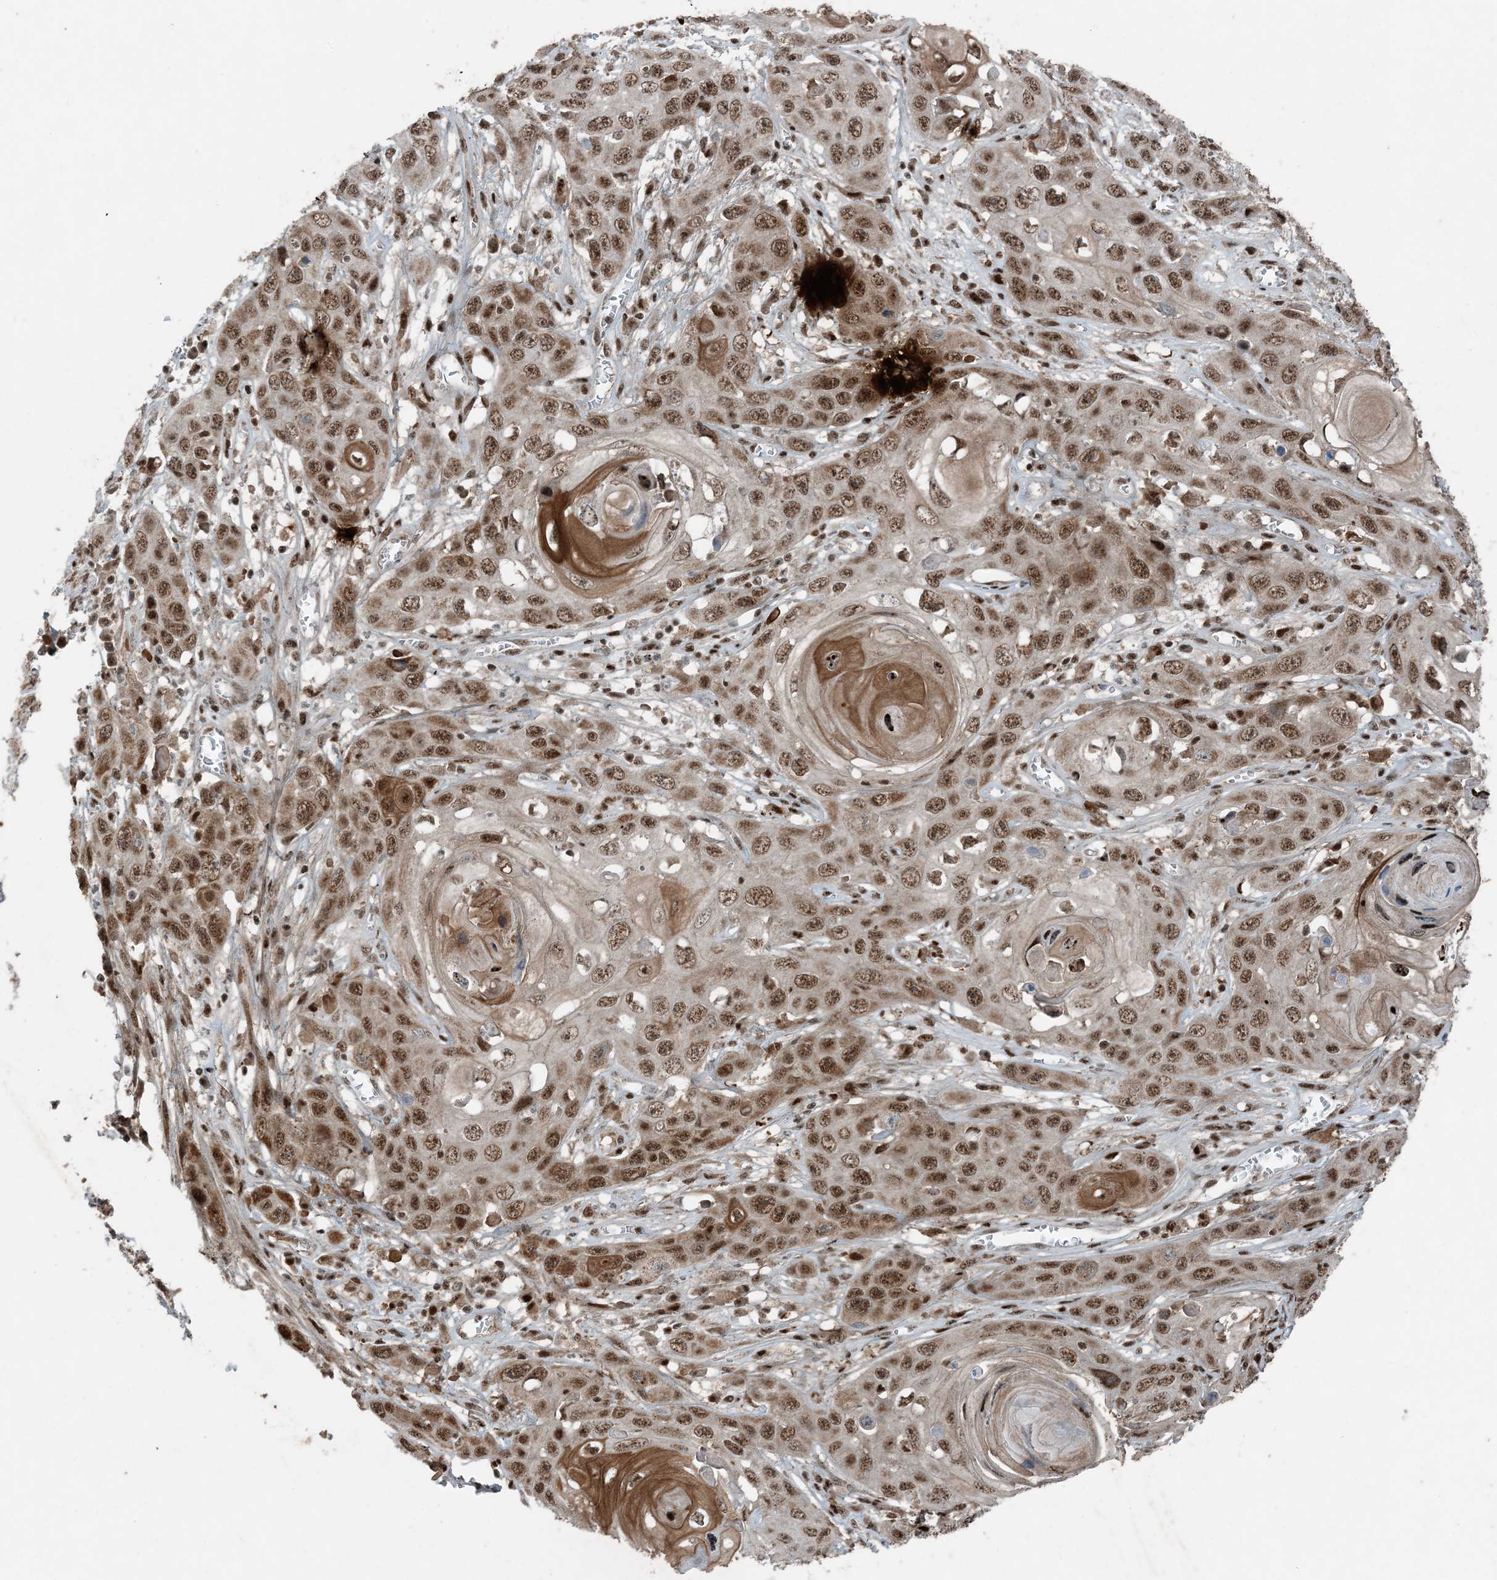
{"staining": {"intensity": "moderate", "quantity": ">75%", "location": "cytoplasmic/membranous,nuclear"}, "tissue": "skin cancer", "cell_type": "Tumor cells", "image_type": "cancer", "snomed": [{"axis": "morphology", "description": "Squamous cell carcinoma, NOS"}, {"axis": "topography", "description": "Skin"}], "caption": "A high-resolution photomicrograph shows IHC staining of skin cancer (squamous cell carcinoma), which displays moderate cytoplasmic/membranous and nuclear staining in approximately >75% of tumor cells.", "gene": "TADA2B", "patient": {"sex": "male", "age": 55}}